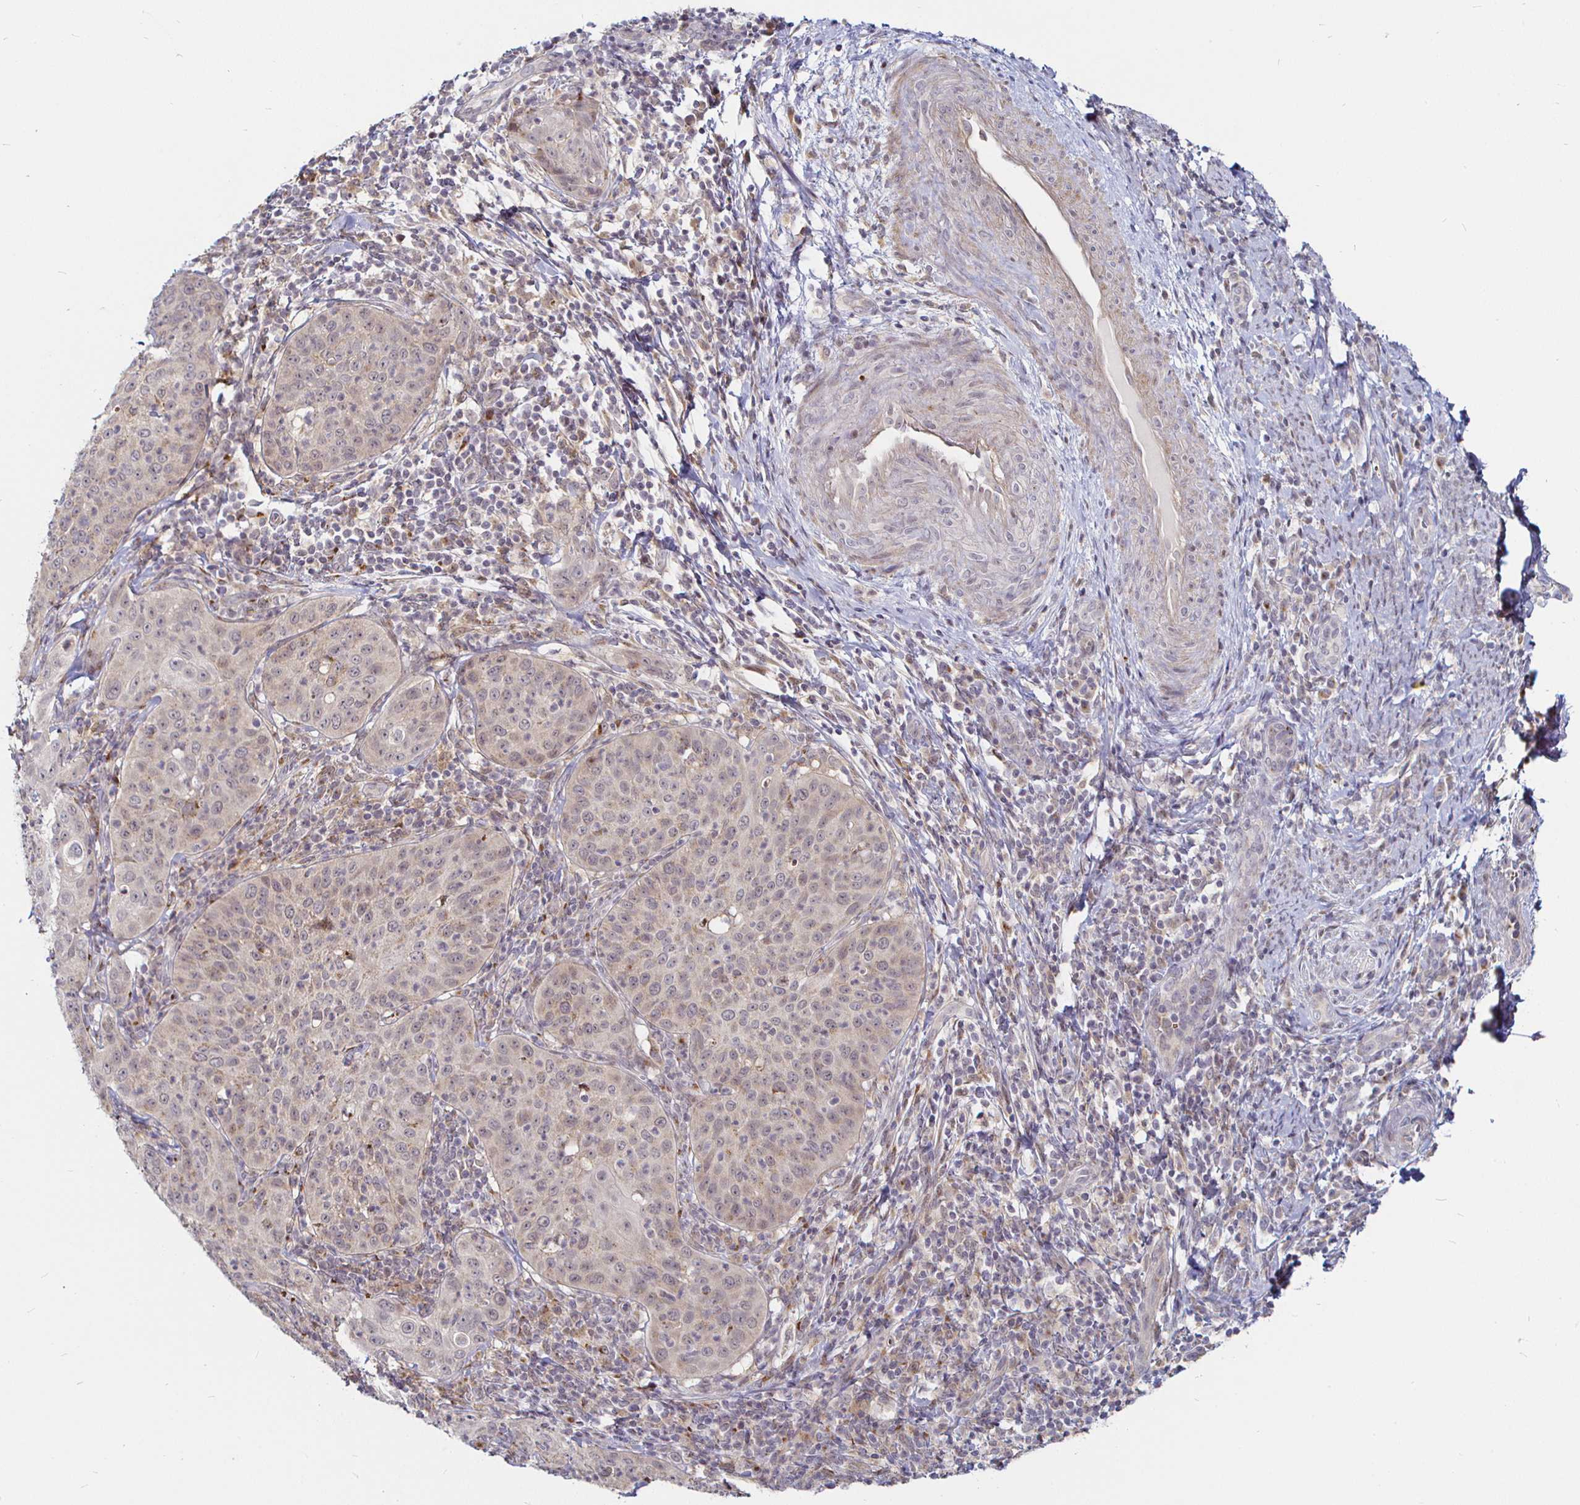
{"staining": {"intensity": "weak", "quantity": "<25%", "location": "cytoplasmic/membranous"}, "tissue": "cervical cancer", "cell_type": "Tumor cells", "image_type": "cancer", "snomed": [{"axis": "morphology", "description": "Squamous cell carcinoma, NOS"}, {"axis": "topography", "description": "Cervix"}], "caption": "A high-resolution photomicrograph shows IHC staining of cervical cancer, which shows no significant staining in tumor cells.", "gene": "ATG3", "patient": {"sex": "female", "age": 30}}